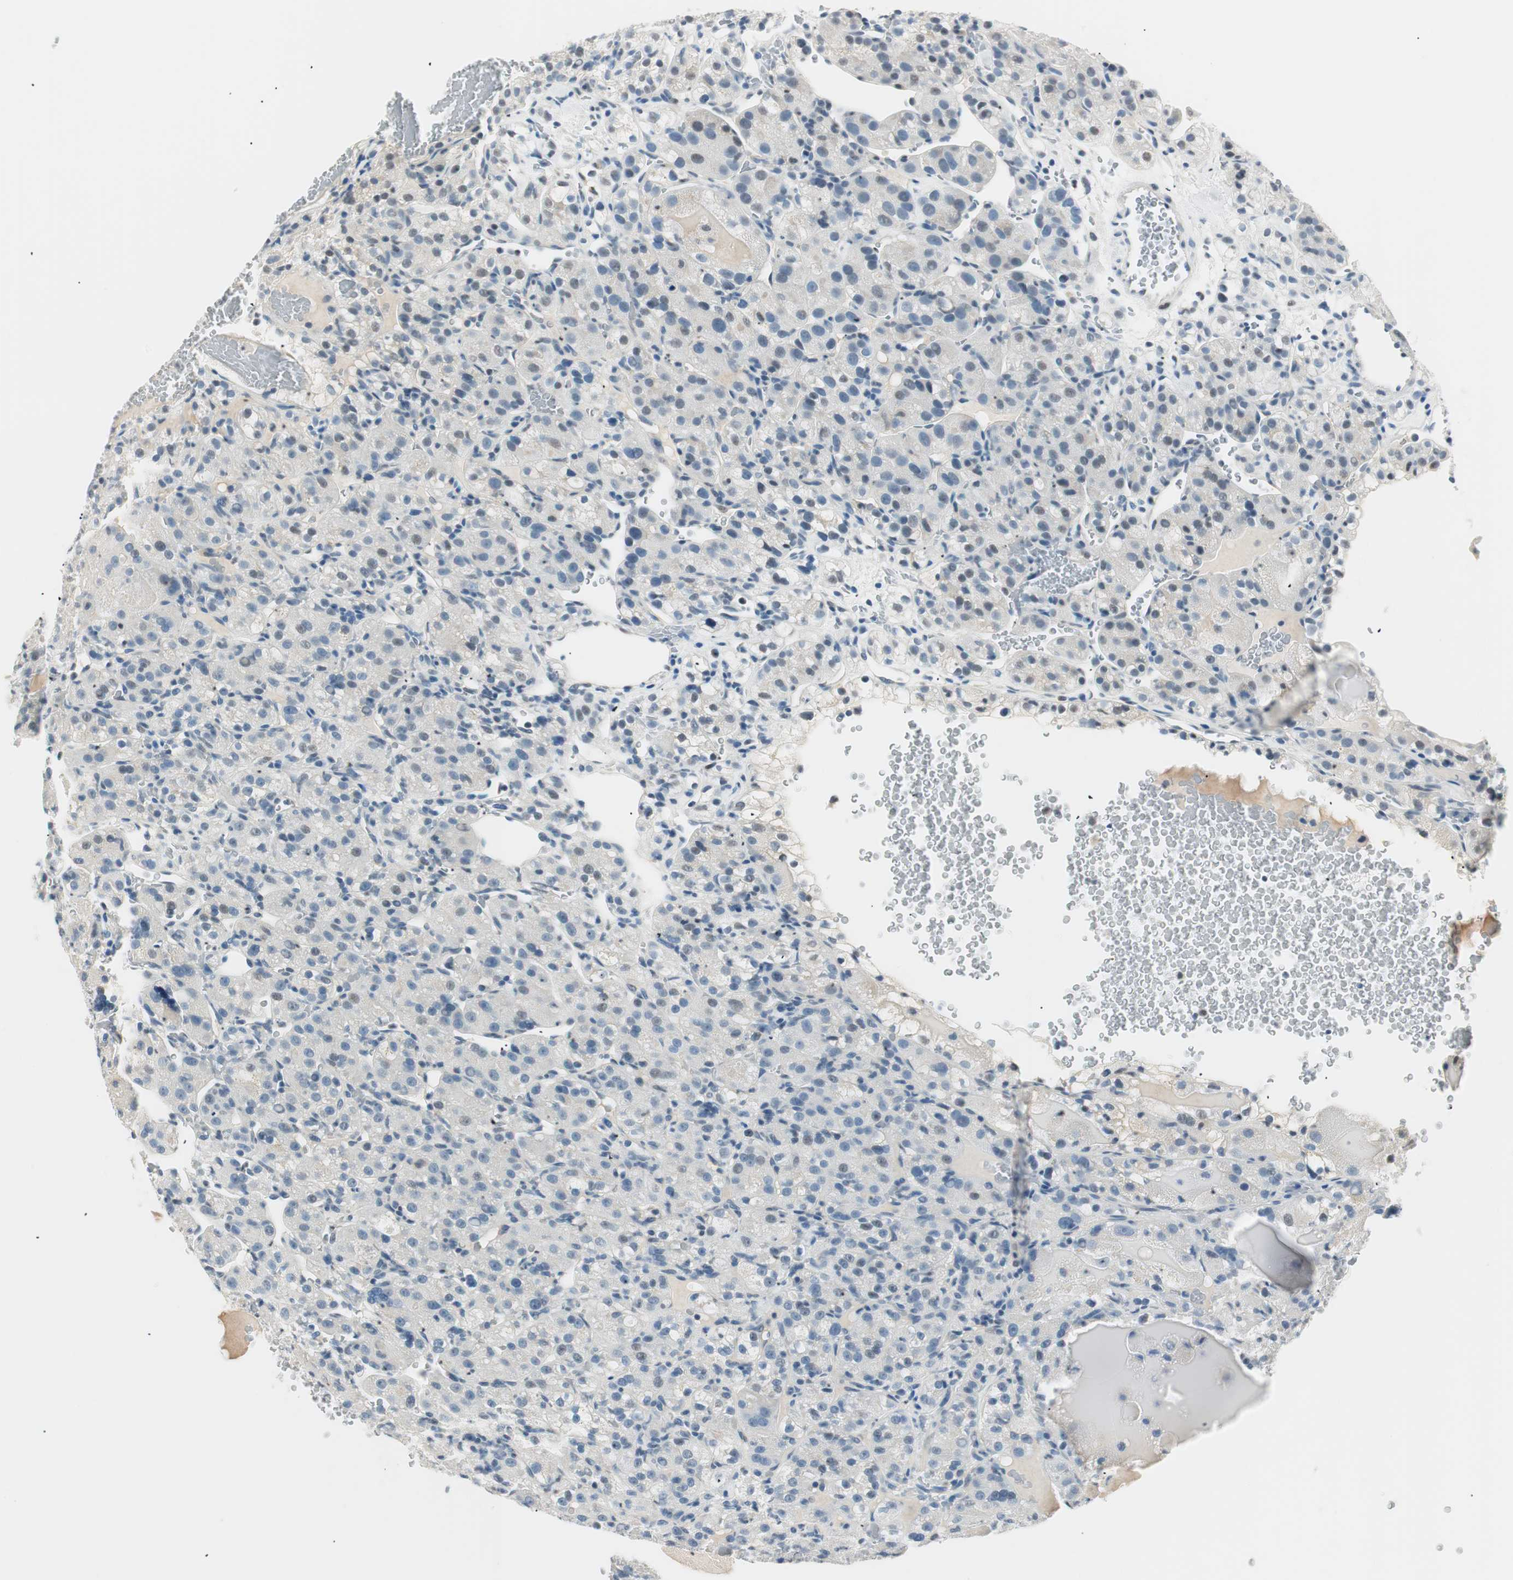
{"staining": {"intensity": "negative", "quantity": "none", "location": "none"}, "tissue": "renal cancer", "cell_type": "Tumor cells", "image_type": "cancer", "snomed": [{"axis": "morphology", "description": "Normal tissue, NOS"}, {"axis": "morphology", "description": "Adenocarcinoma, NOS"}, {"axis": "topography", "description": "Kidney"}], "caption": "The micrograph exhibits no staining of tumor cells in renal cancer.", "gene": "HOXB13", "patient": {"sex": "male", "age": 61}}